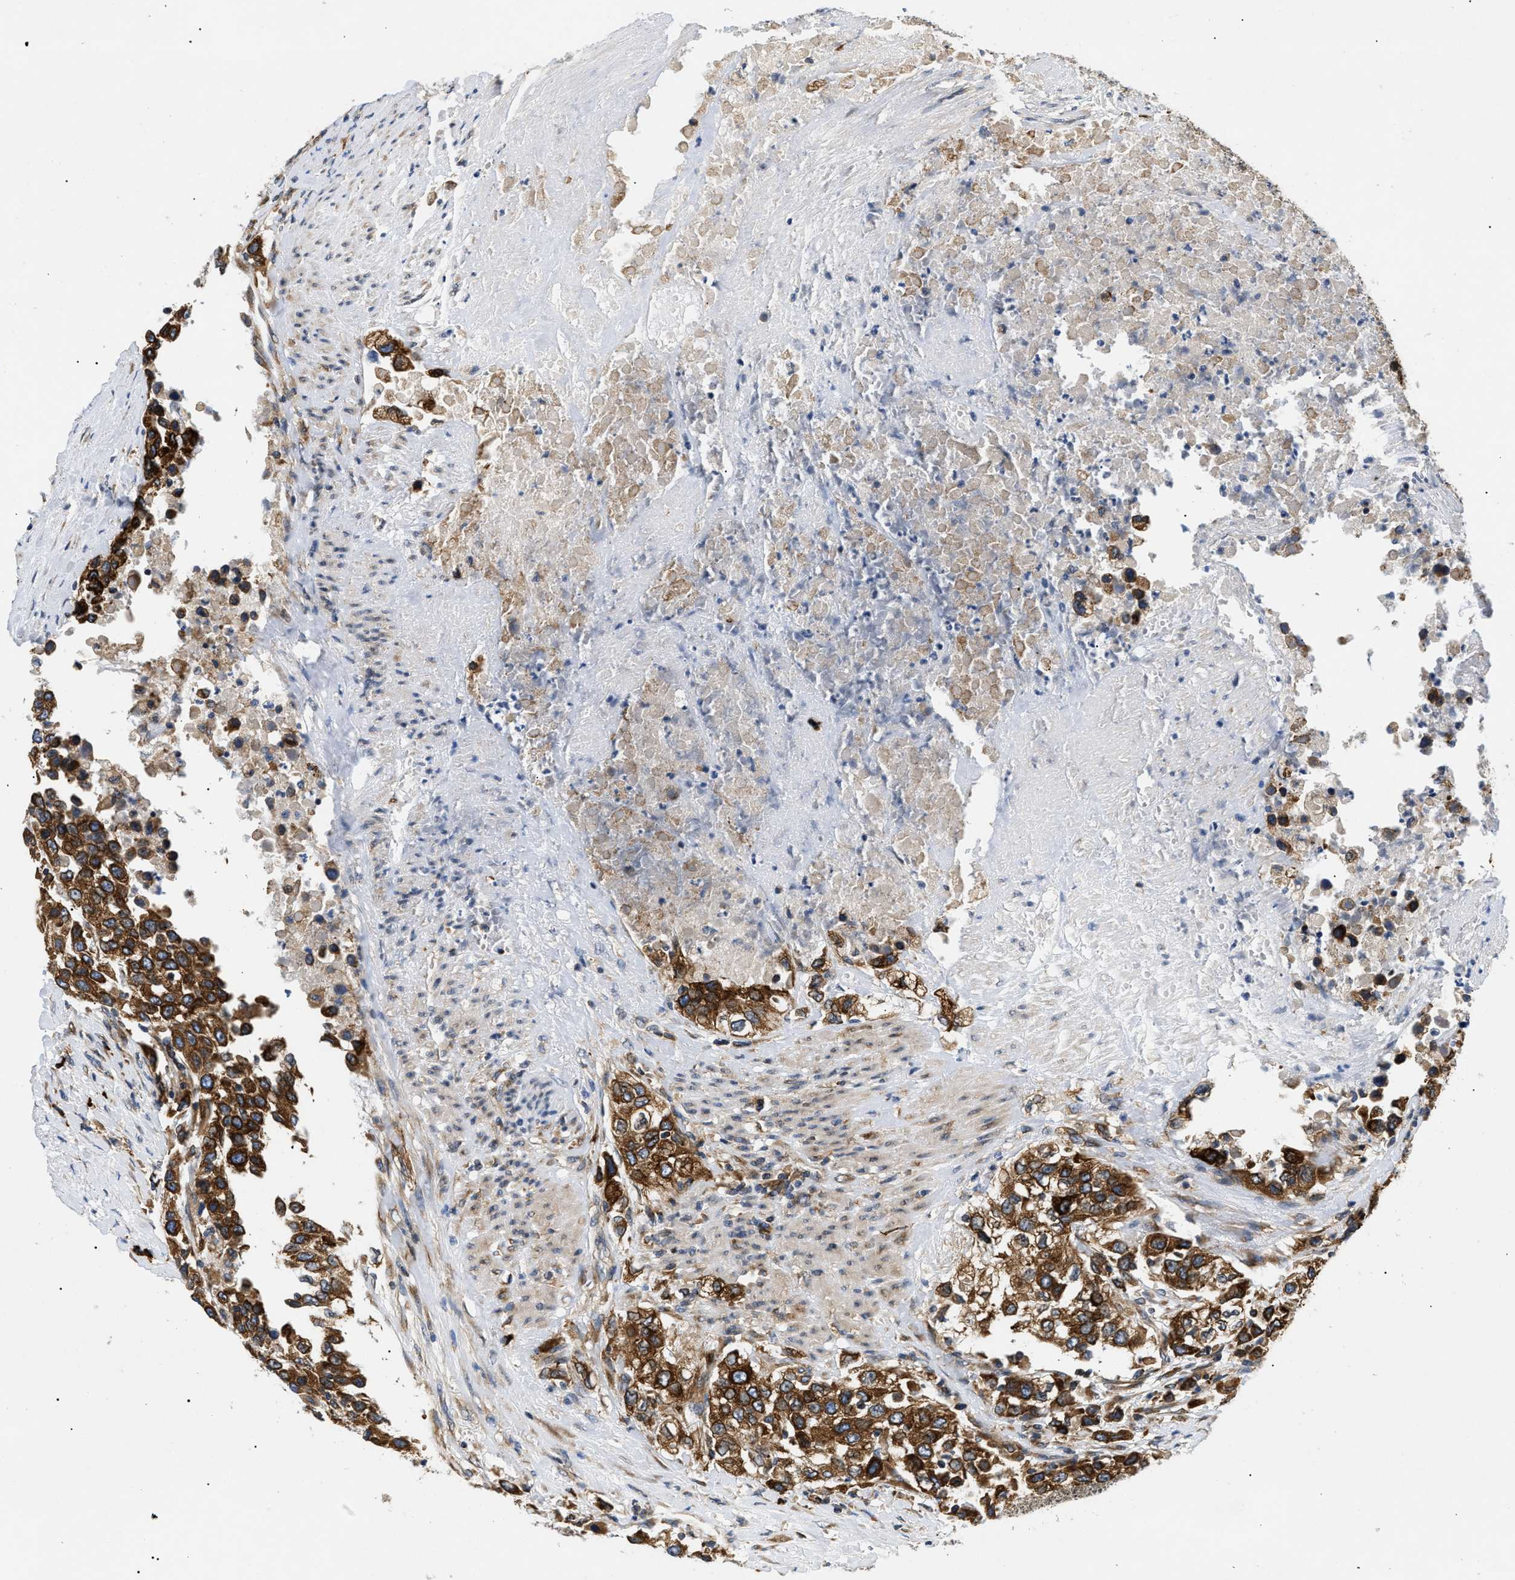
{"staining": {"intensity": "strong", "quantity": ">75%", "location": "cytoplasmic/membranous"}, "tissue": "urothelial cancer", "cell_type": "Tumor cells", "image_type": "cancer", "snomed": [{"axis": "morphology", "description": "Urothelial carcinoma, High grade"}, {"axis": "topography", "description": "Urinary bladder"}], "caption": "A brown stain shows strong cytoplasmic/membranous positivity of a protein in human high-grade urothelial carcinoma tumor cells.", "gene": "DERL1", "patient": {"sex": "female", "age": 80}}